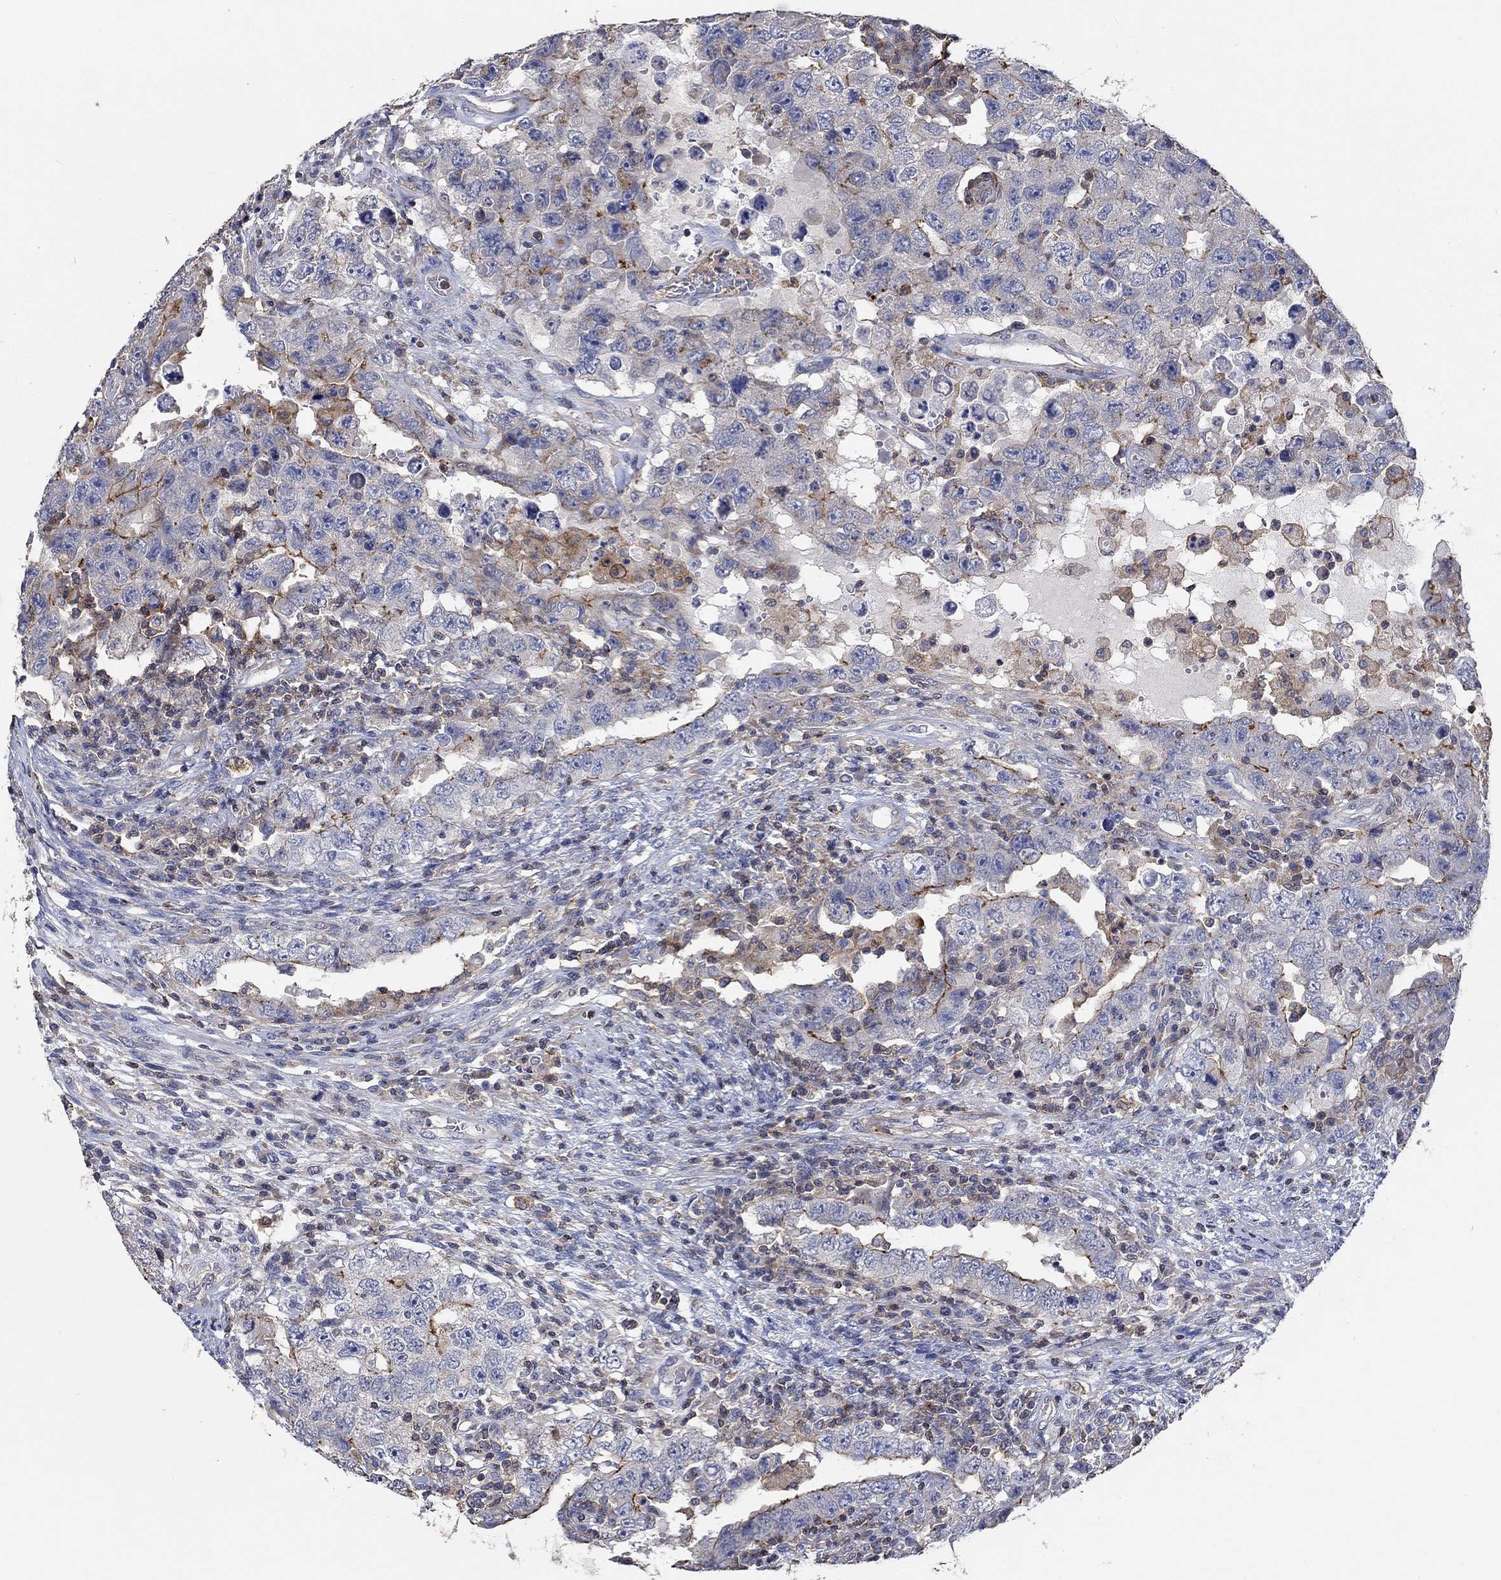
{"staining": {"intensity": "strong", "quantity": "<25%", "location": "cytoplasmic/membranous"}, "tissue": "testis cancer", "cell_type": "Tumor cells", "image_type": "cancer", "snomed": [{"axis": "morphology", "description": "Carcinoma, Embryonal, NOS"}, {"axis": "topography", "description": "Testis"}], "caption": "This image reveals immunohistochemistry (IHC) staining of human testis cancer (embryonal carcinoma), with medium strong cytoplasmic/membranous expression in about <25% of tumor cells.", "gene": "TNFAIP8L3", "patient": {"sex": "male", "age": 26}}